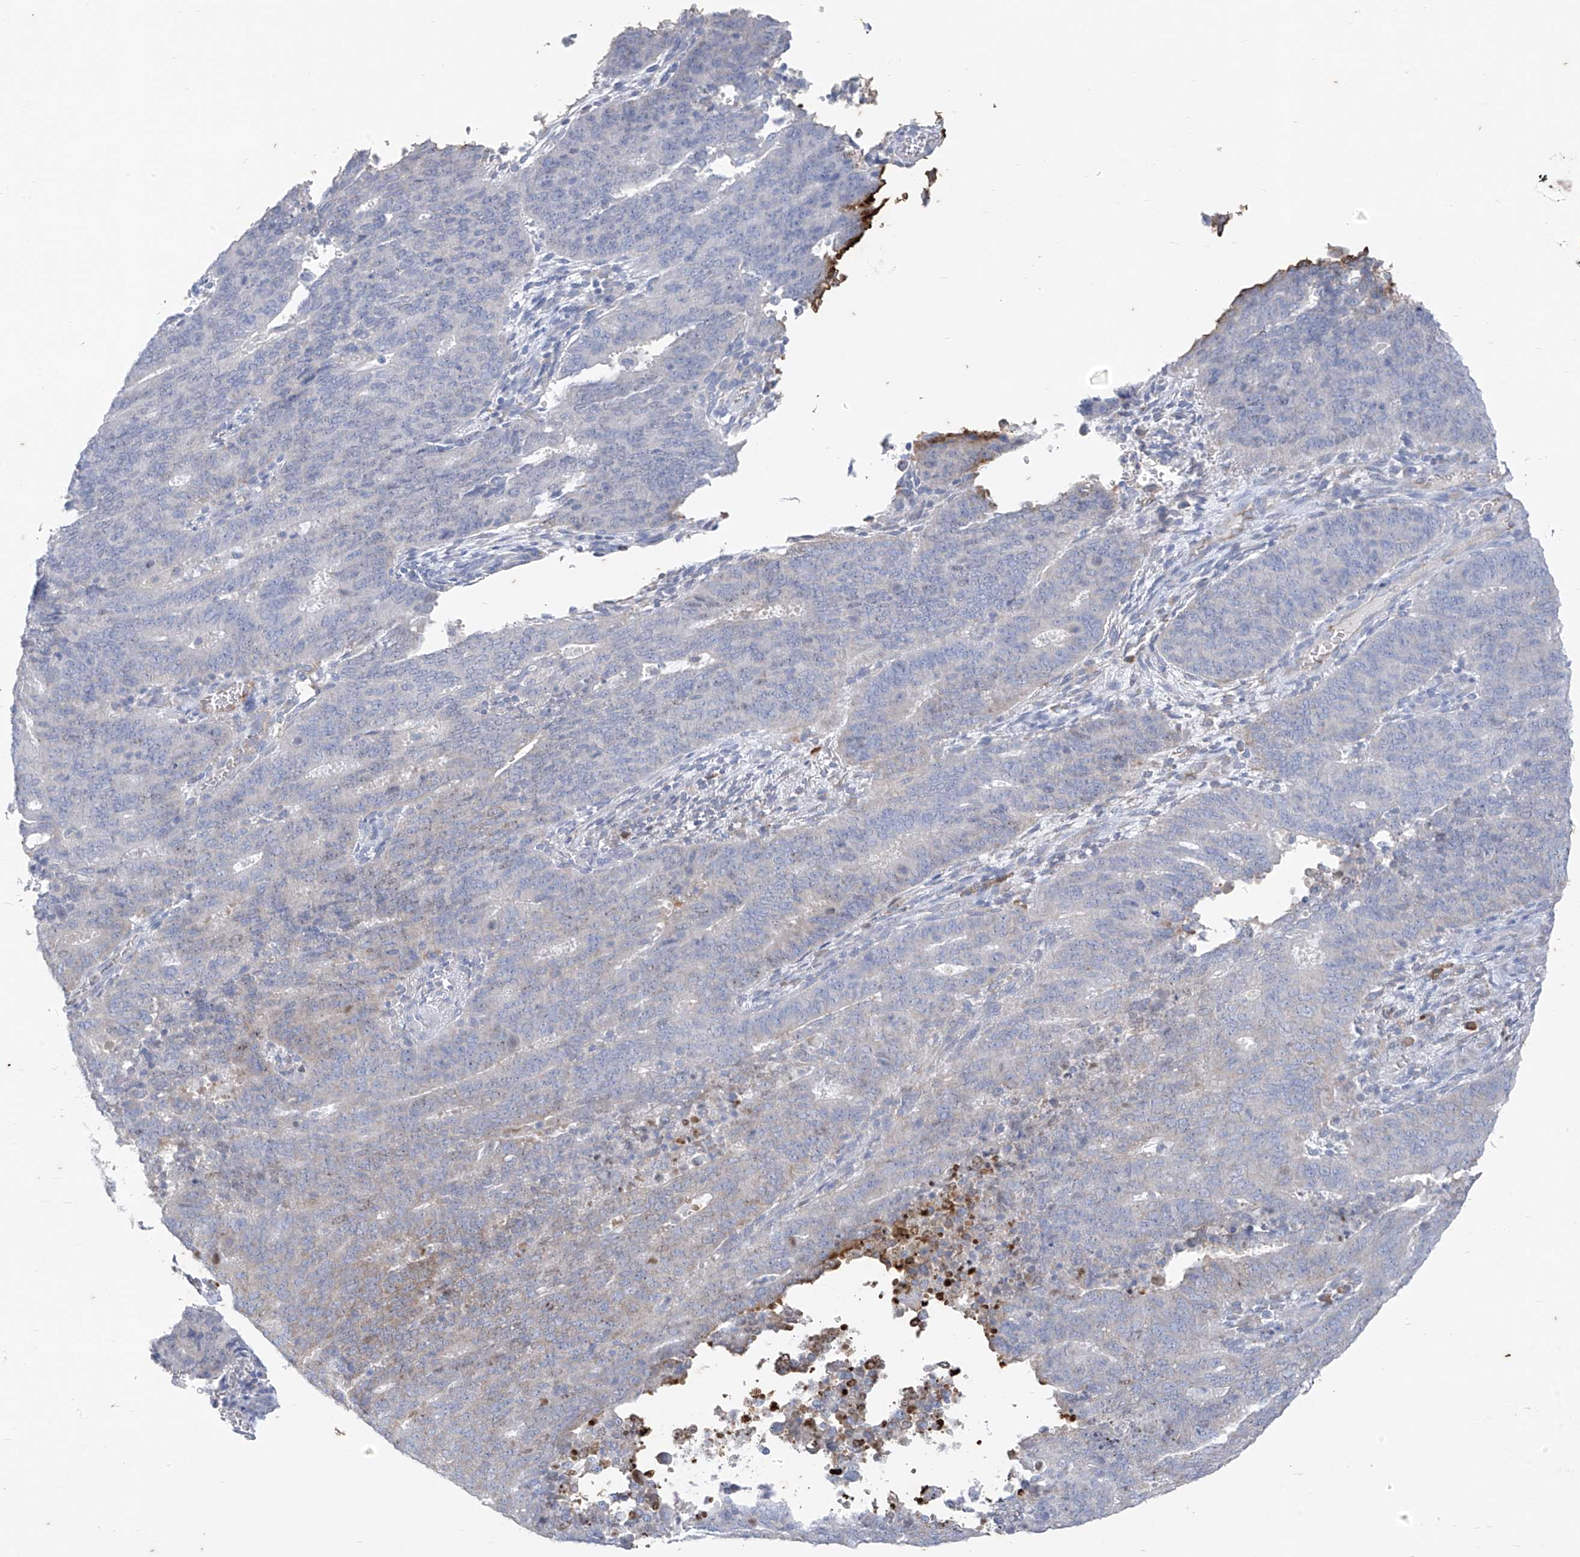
{"staining": {"intensity": "moderate", "quantity": "<25%", "location": "cytoplasmic/membranous"}, "tissue": "cervical cancer", "cell_type": "Tumor cells", "image_type": "cancer", "snomed": [{"axis": "morphology", "description": "Adenocarcinoma, NOS"}, {"axis": "topography", "description": "Cervix"}], "caption": "Immunohistochemical staining of adenocarcinoma (cervical) exhibits low levels of moderate cytoplasmic/membranous protein staining in about <25% of tumor cells.", "gene": "CX3CR1", "patient": {"sex": "female", "age": 44}}